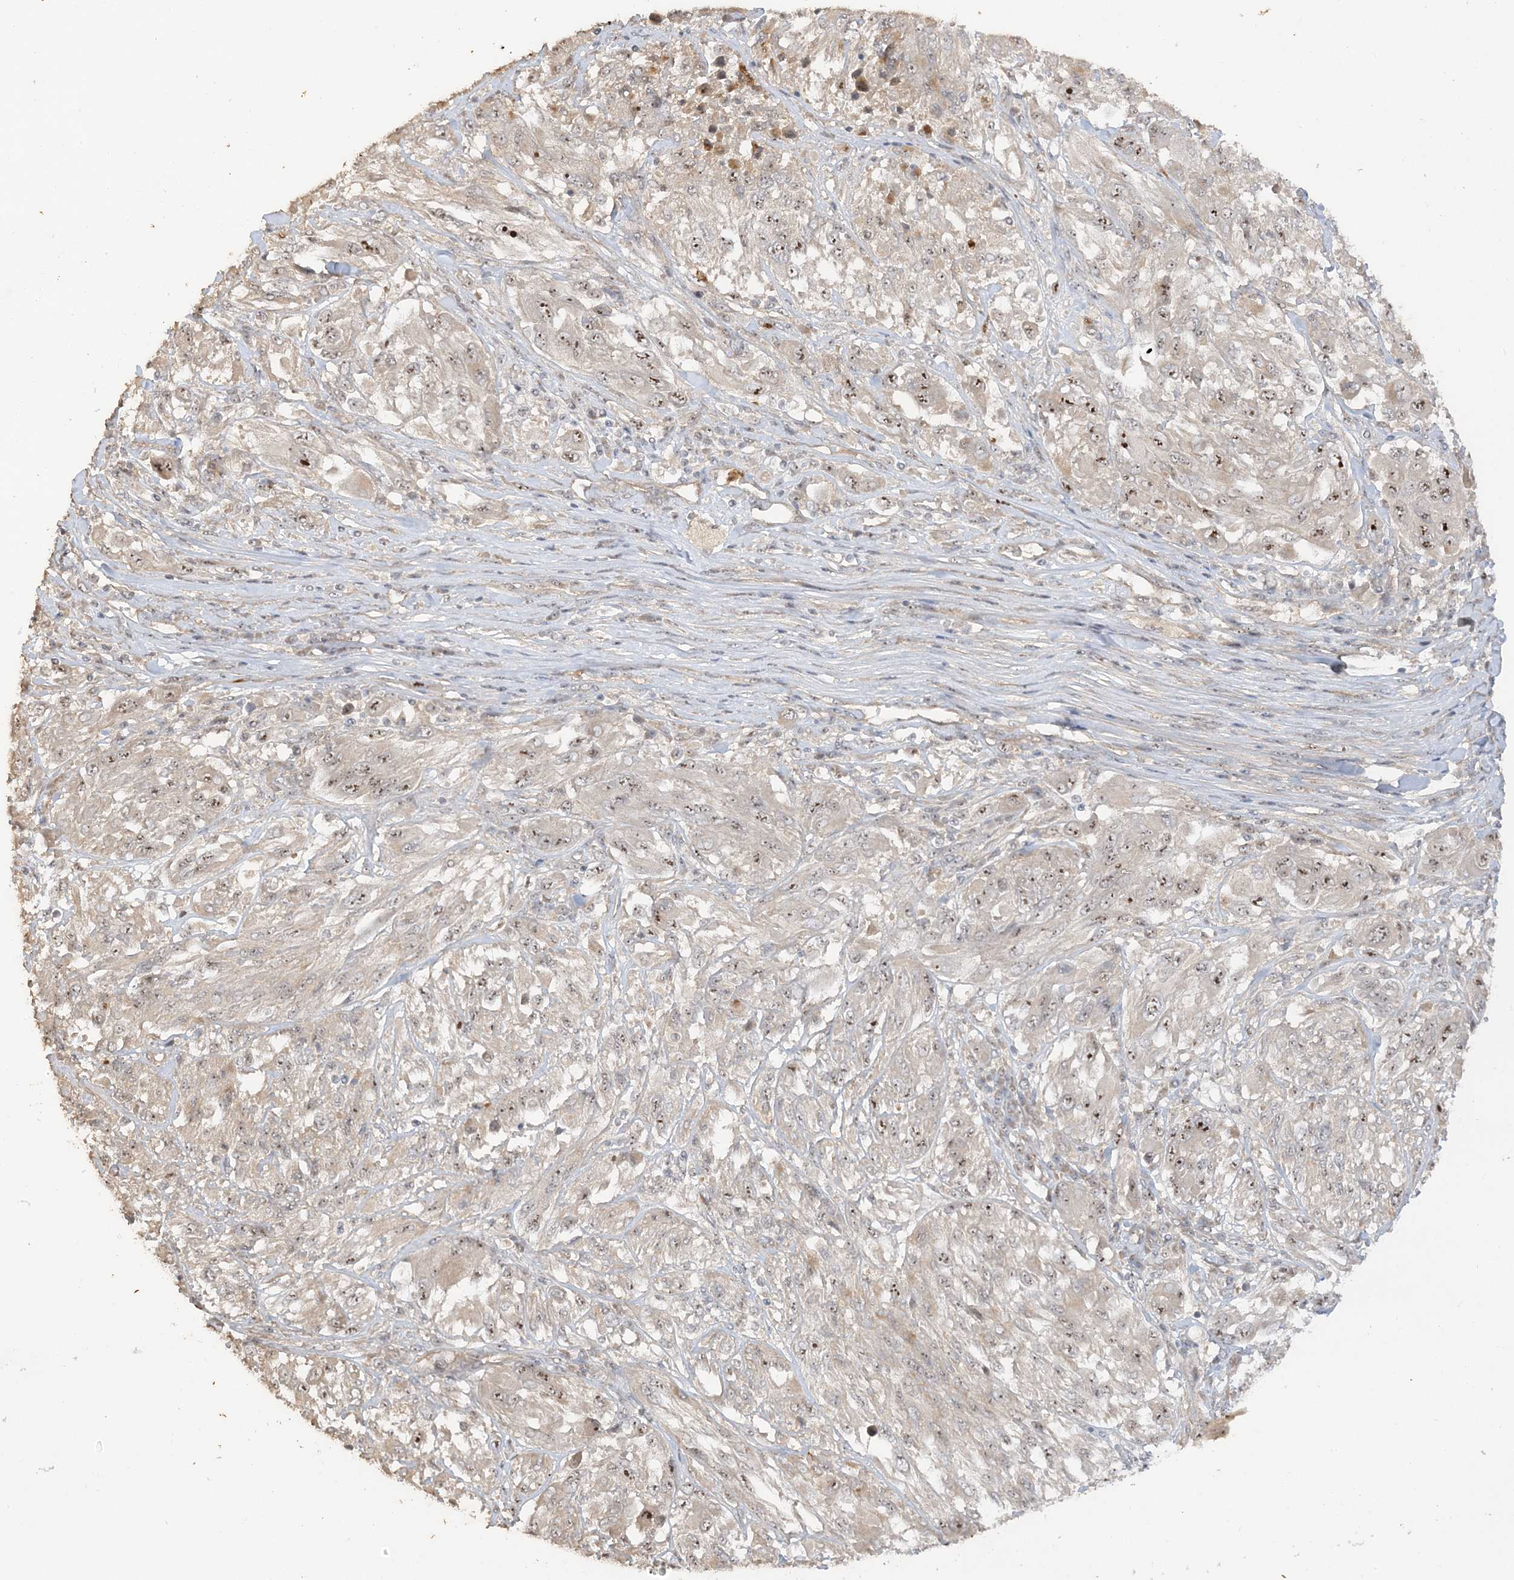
{"staining": {"intensity": "moderate", "quantity": "25%-75%", "location": "nuclear"}, "tissue": "melanoma", "cell_type": "Tumor cells", "image_type": "cancer", "snomed": [{"axis": "morphology", "description": "Malignant melanoma, NOS"}, {"axis": "topography", "description": "Skin"}], "caption": "Immunohistochemistry image of human malignant melanoma stained for a protein (brown), which demonstrates medium levels of moderate nuclear positivity in approximately 25%-75% of tumor cells.", "gene": "DDX18", "patient": {"sex": "female", "age": 91}}